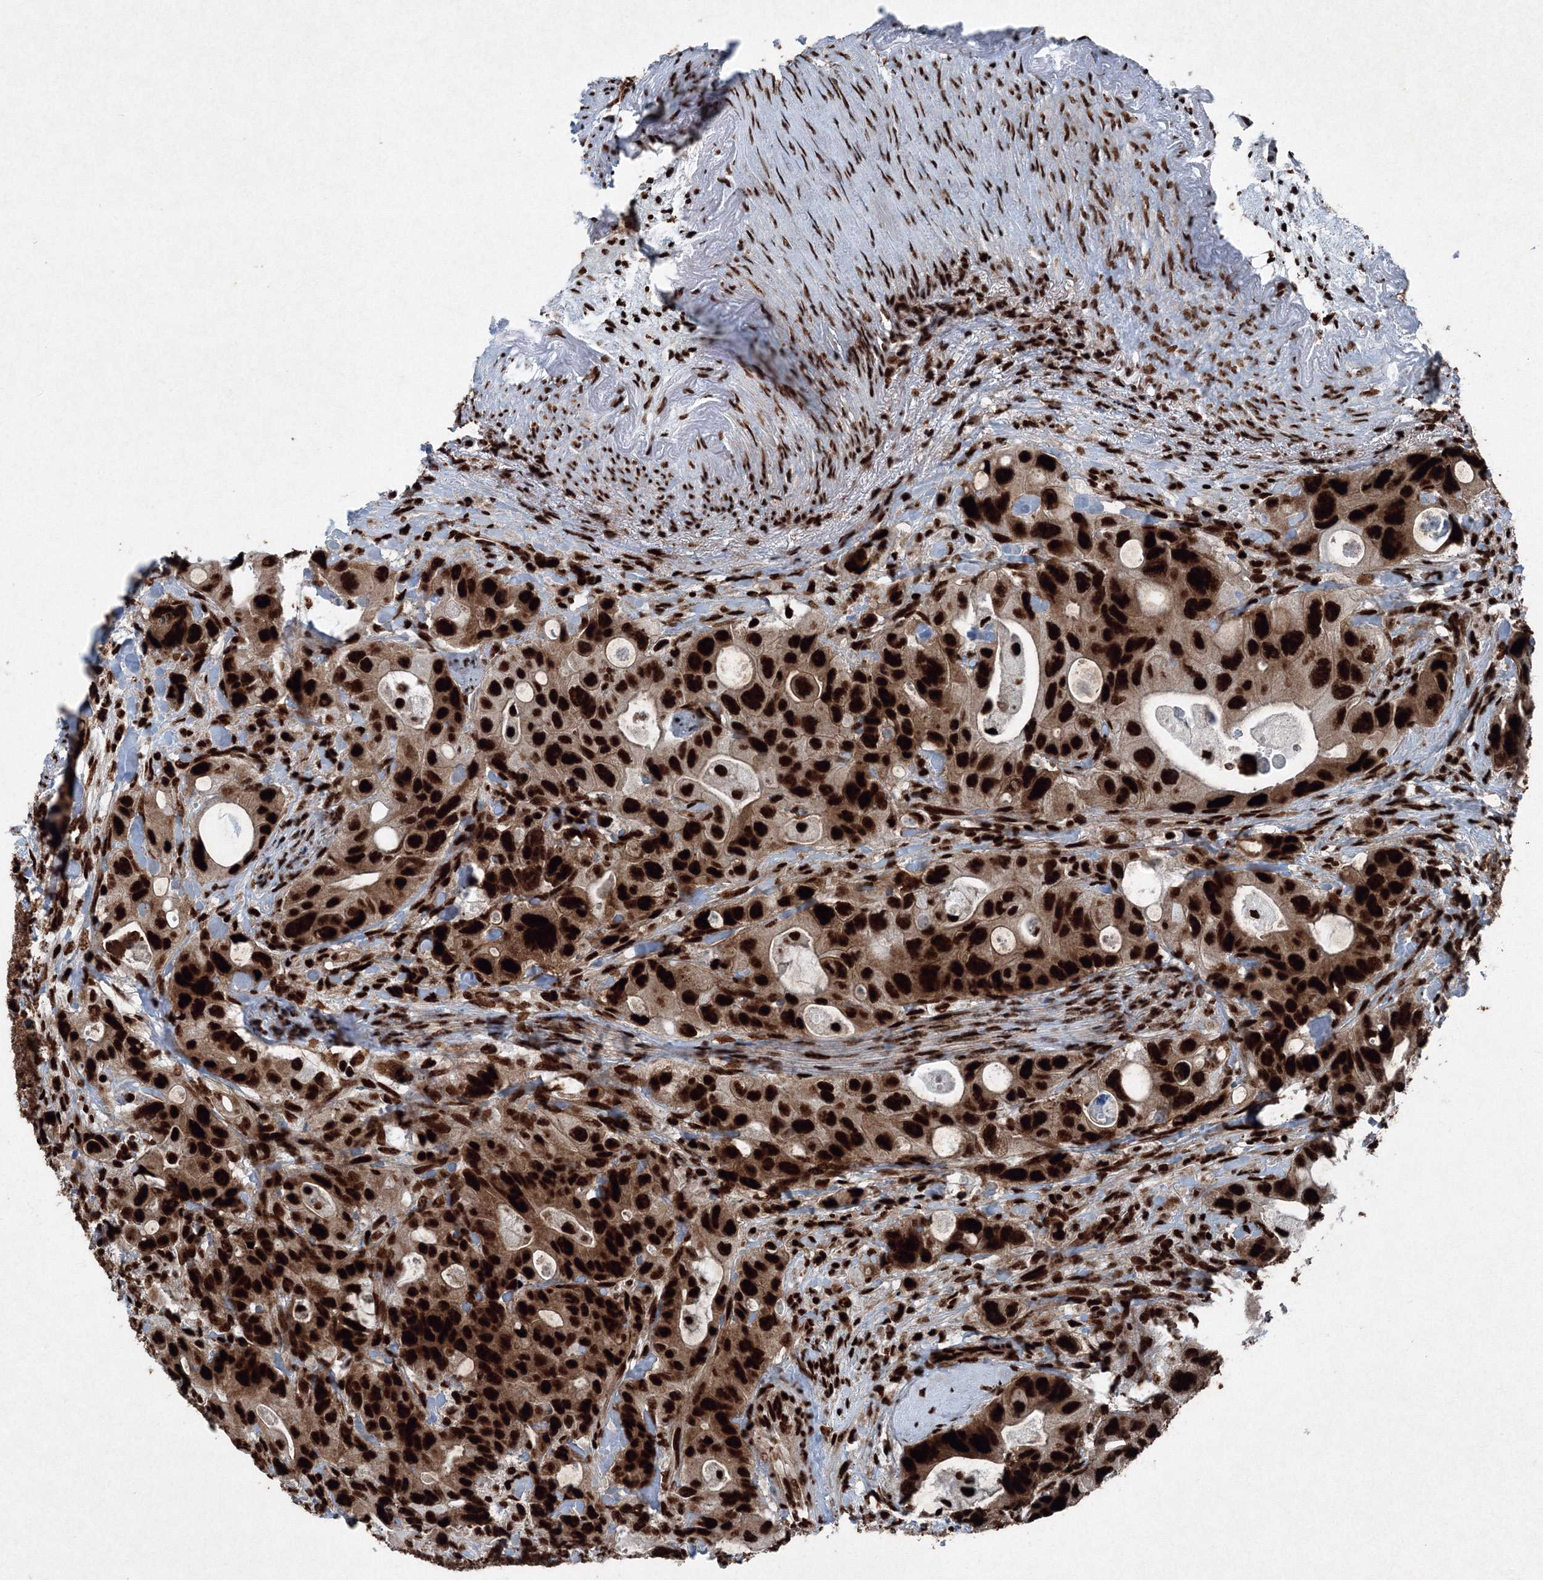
{"staining": {"intensity": "strong", "quantity": ">75%", "location": "nuclear"}, "tissue": "colorectal cancer", "cell_type": "Tumor cells", "image_type": "cancer", "snomed": [{"axis": "morphology", "description": "Adenocarcinoma, NOS"}, {"axis": "topography", "description": "Colon"}], "caption": "This is a micrograph of immunohistochemistry staining of colorectal cancer, which shows strong staining in the nuclear of tumor cells.", "gene": "SNRPC", "patient": {"sex": "female", "age": 46}}